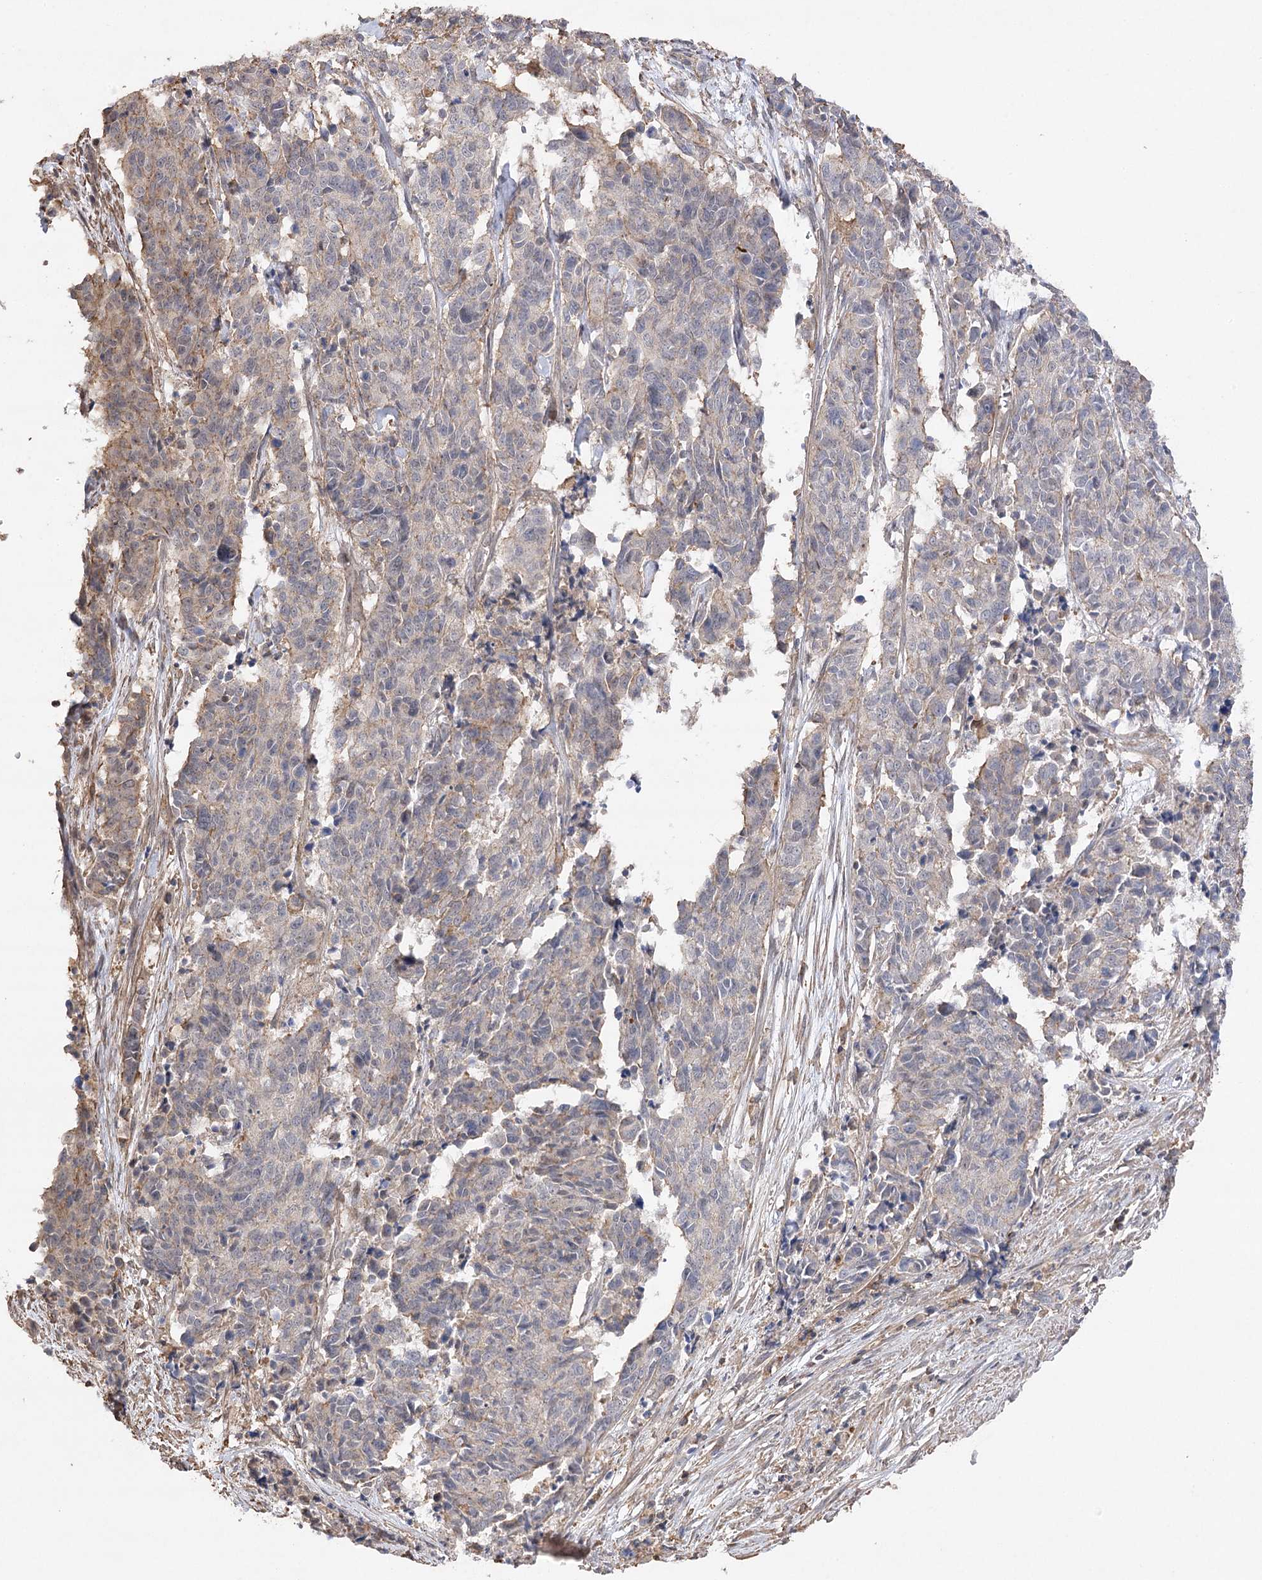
{"staining": {"intensity": "negative", "quantity": "none", "location": "none"}, "tissue": "cervical cancer", "cell_type": "Tumor cells", "image_type": "cancer", "snomed": [{"axis": "morphology", "description": "Normal tissue, NOS"}, {"axis": "morphology", "description": "Squamous cell carcinoma, NOS"}, {"axis": "topography", "description": "Cervix"}], "caption": "Tumor cells are negative for protein expression in human squamous cell carcinoma (cervical). The staining is performed using DAB (3,3'-diaminobenzidine) brown chromogen with nuclei counter-stained in using hematoxylin.", "gene": "OBSL1", "patient": {"sex": "female", "age": 35}}